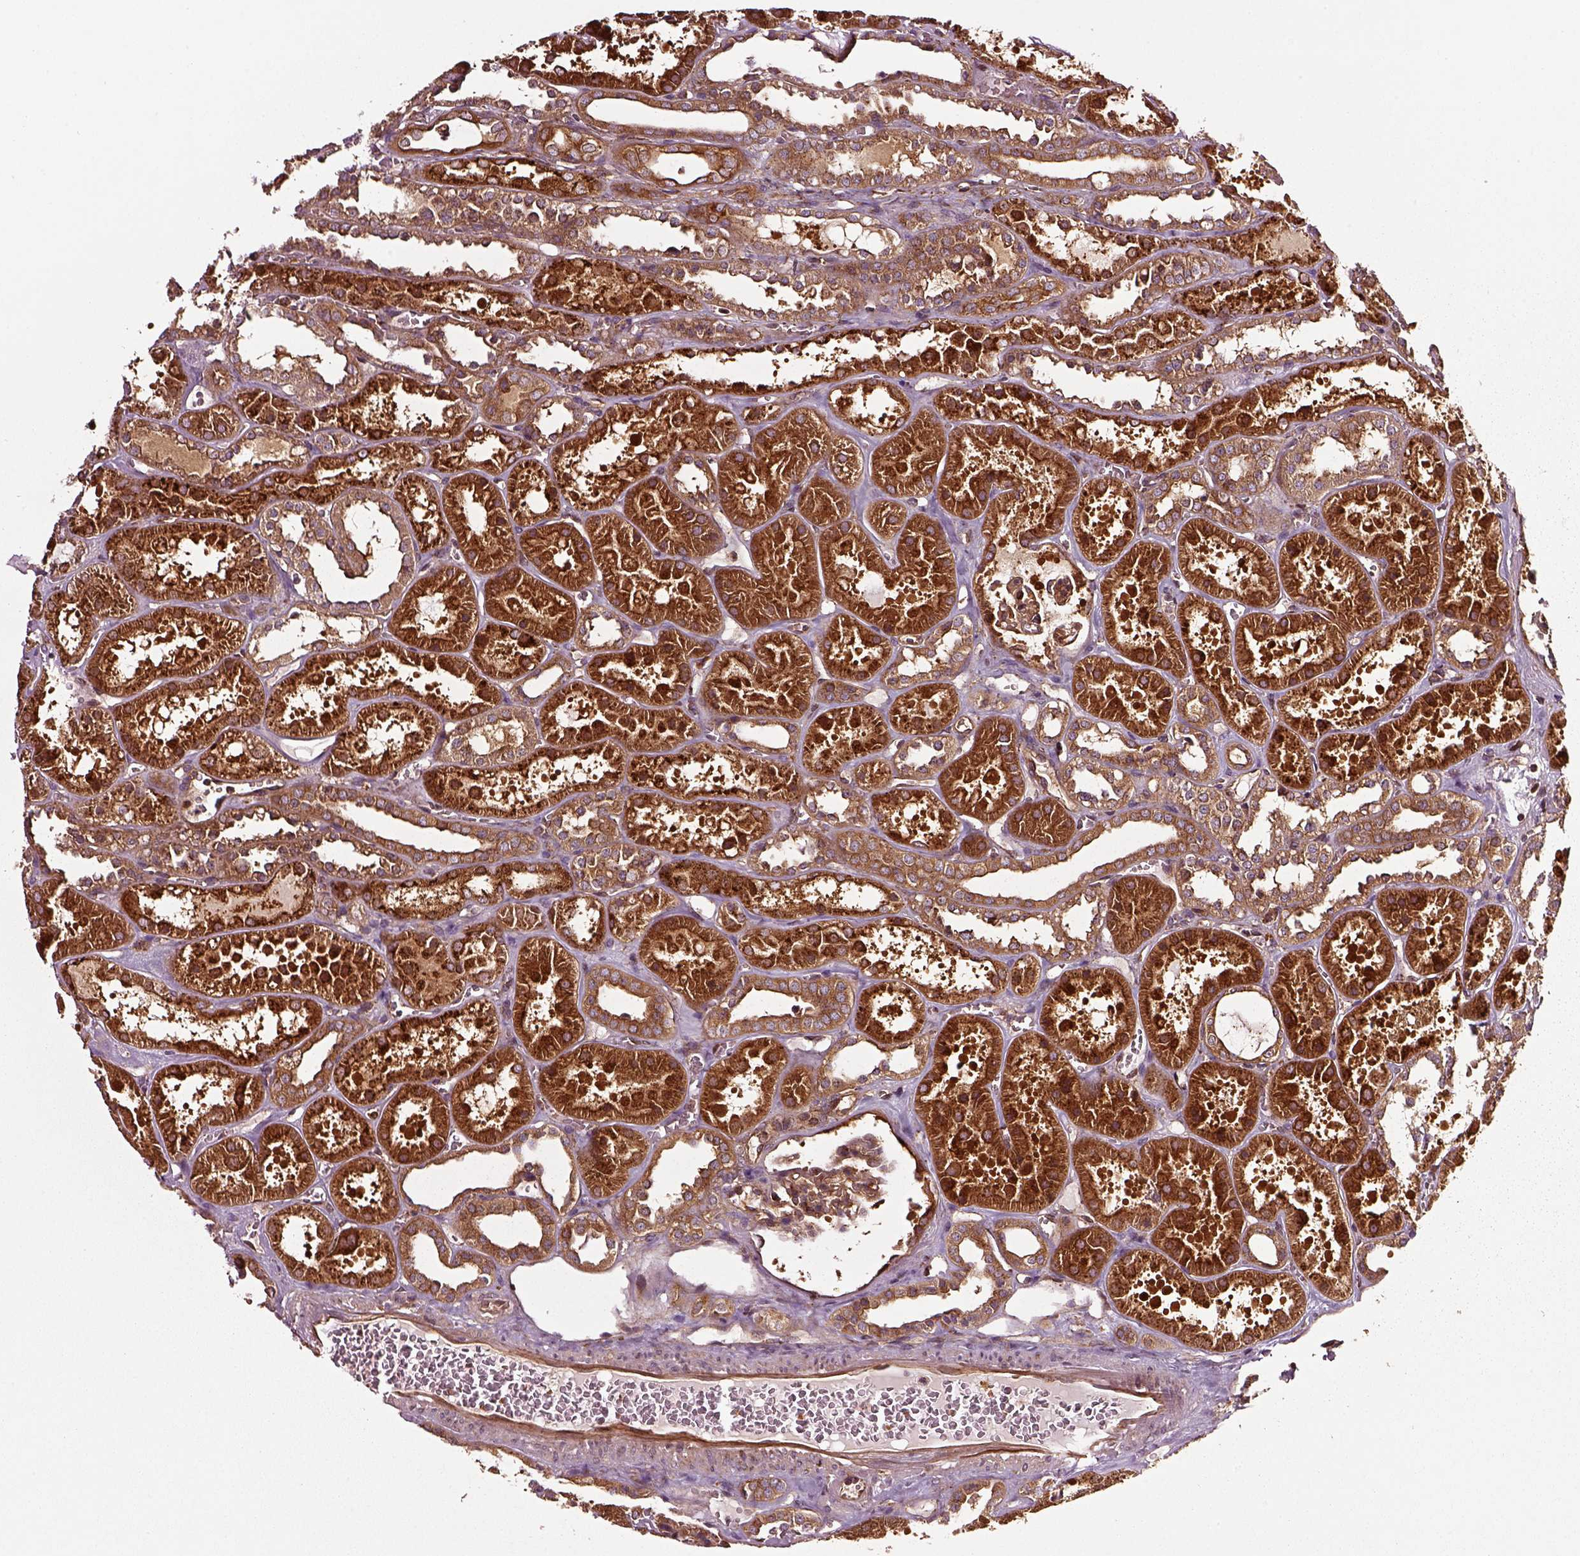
{"staining": {"intensity": "moderate", "quantity": "25%-75%", "location": "cytoplasmic/membranous"}, "tissue": "kidney", "cell_type": "Cells in glomeruli", "image_type": "normal", "snomed": [{"axis": "morphology", "description": "Normal tissue, NOS"}, {"axis": "topography", "description": "Kidney"}], "caption": "This is a photomicrograph of IHC staining of unremarkable kidney, which shows moderate staining in the cytoplasmic/membranous of cells in glomeruli.", "gene": "WASHC2A", "patient": {"sex": "female", "age": 41}}